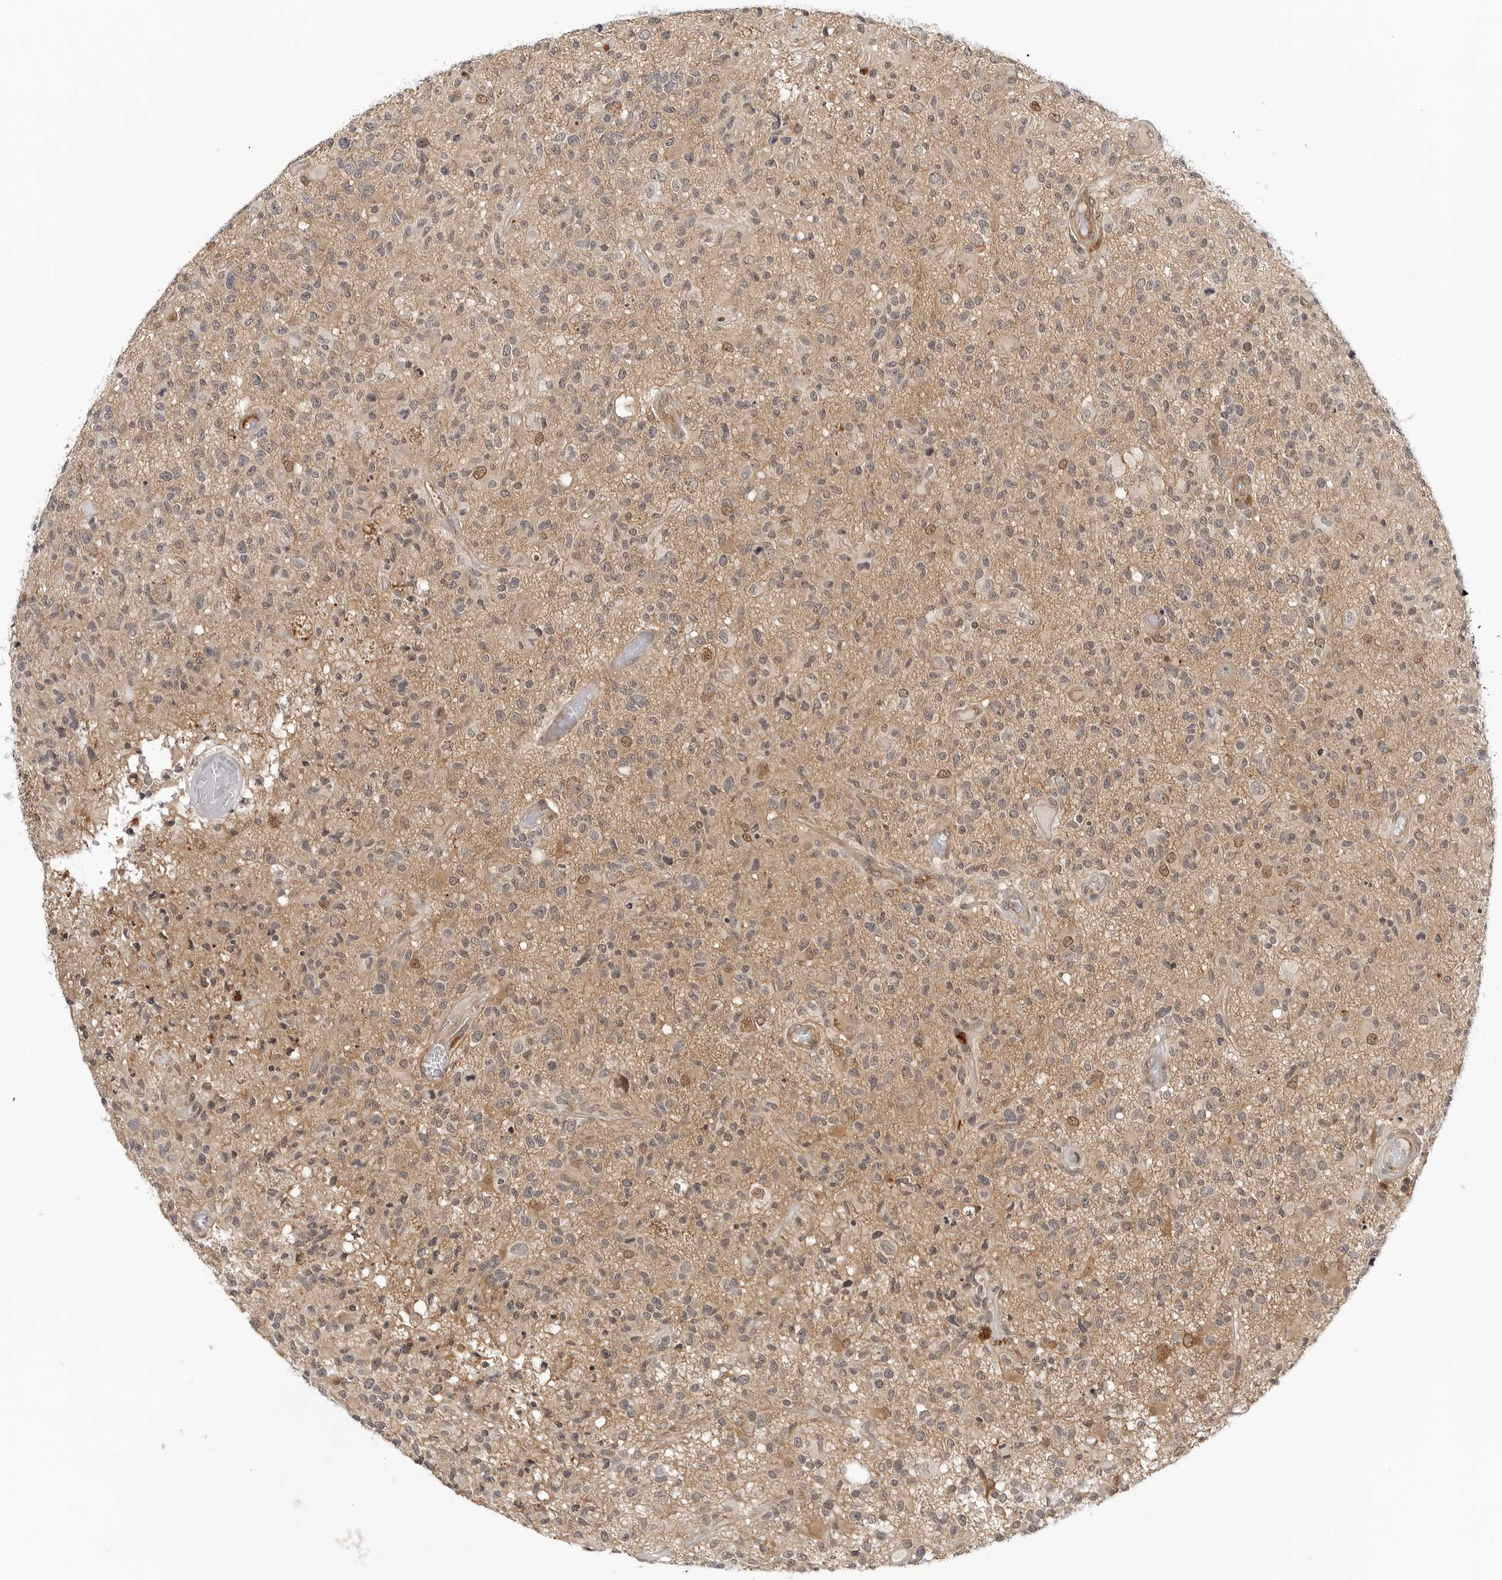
{"staining": {"intensity": "weak", "quantity": "25%-75%", "location": "nuclear"}, "tissue": "glioma", "cell_type": "Tumor cells", "image_type": "cancer", "snomed": [{"axis": "morphology", "description": "Glioma, malignant, High grade"}, {"axis": "morphology", "description": "Glioblastoma, NOS"}, {"axis": "topography", "description": "Brain"}], "caption": "A photomicrograph of human glioma stained for a protein shows weak nuclear brown staining in tumor cells.", "gene": "MAP2K5", "patient": {"sex": "male", "age": 60}}